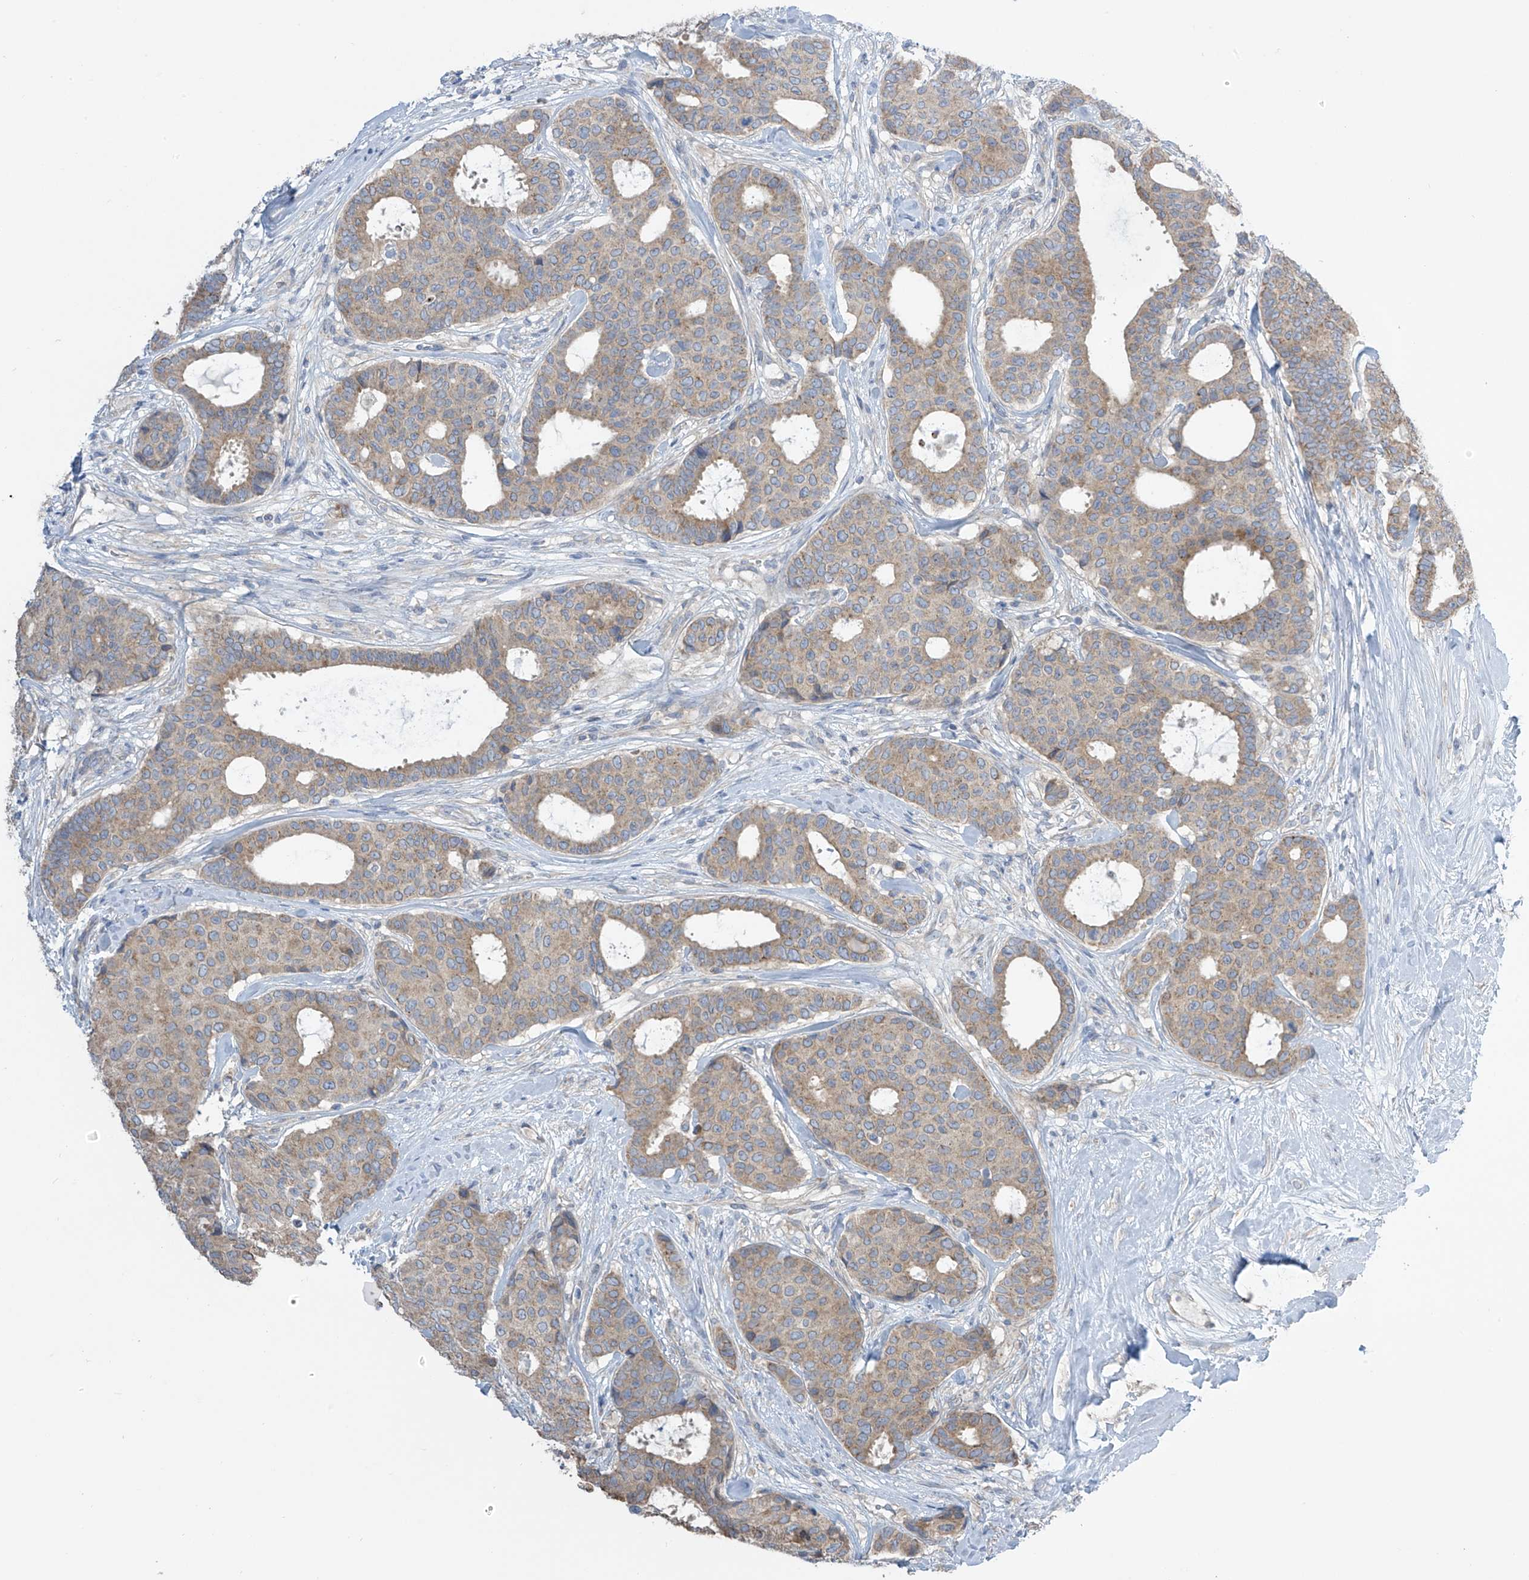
{"staining": {"intensity": "weak", "quantity": ">75%", "location": "cytoplasmic/membranous"}, "tissue": "breast cancer", "cell_type": "Tumor cells", "image_type": "cancer", "snomed": [{"axis": "morphology", "description": "Duct carcinoma"}, {"axis": "topography", "description": "Breast"}], "caption": "Breast invasive ductal carcinoma tissue reveals weak cytoplasmic/membranous expression in about >75% of tumor cells, visualized by immunohistochemistry.", "gene": "PNPT1", "patient": {"sex": "female", "age": 75}}